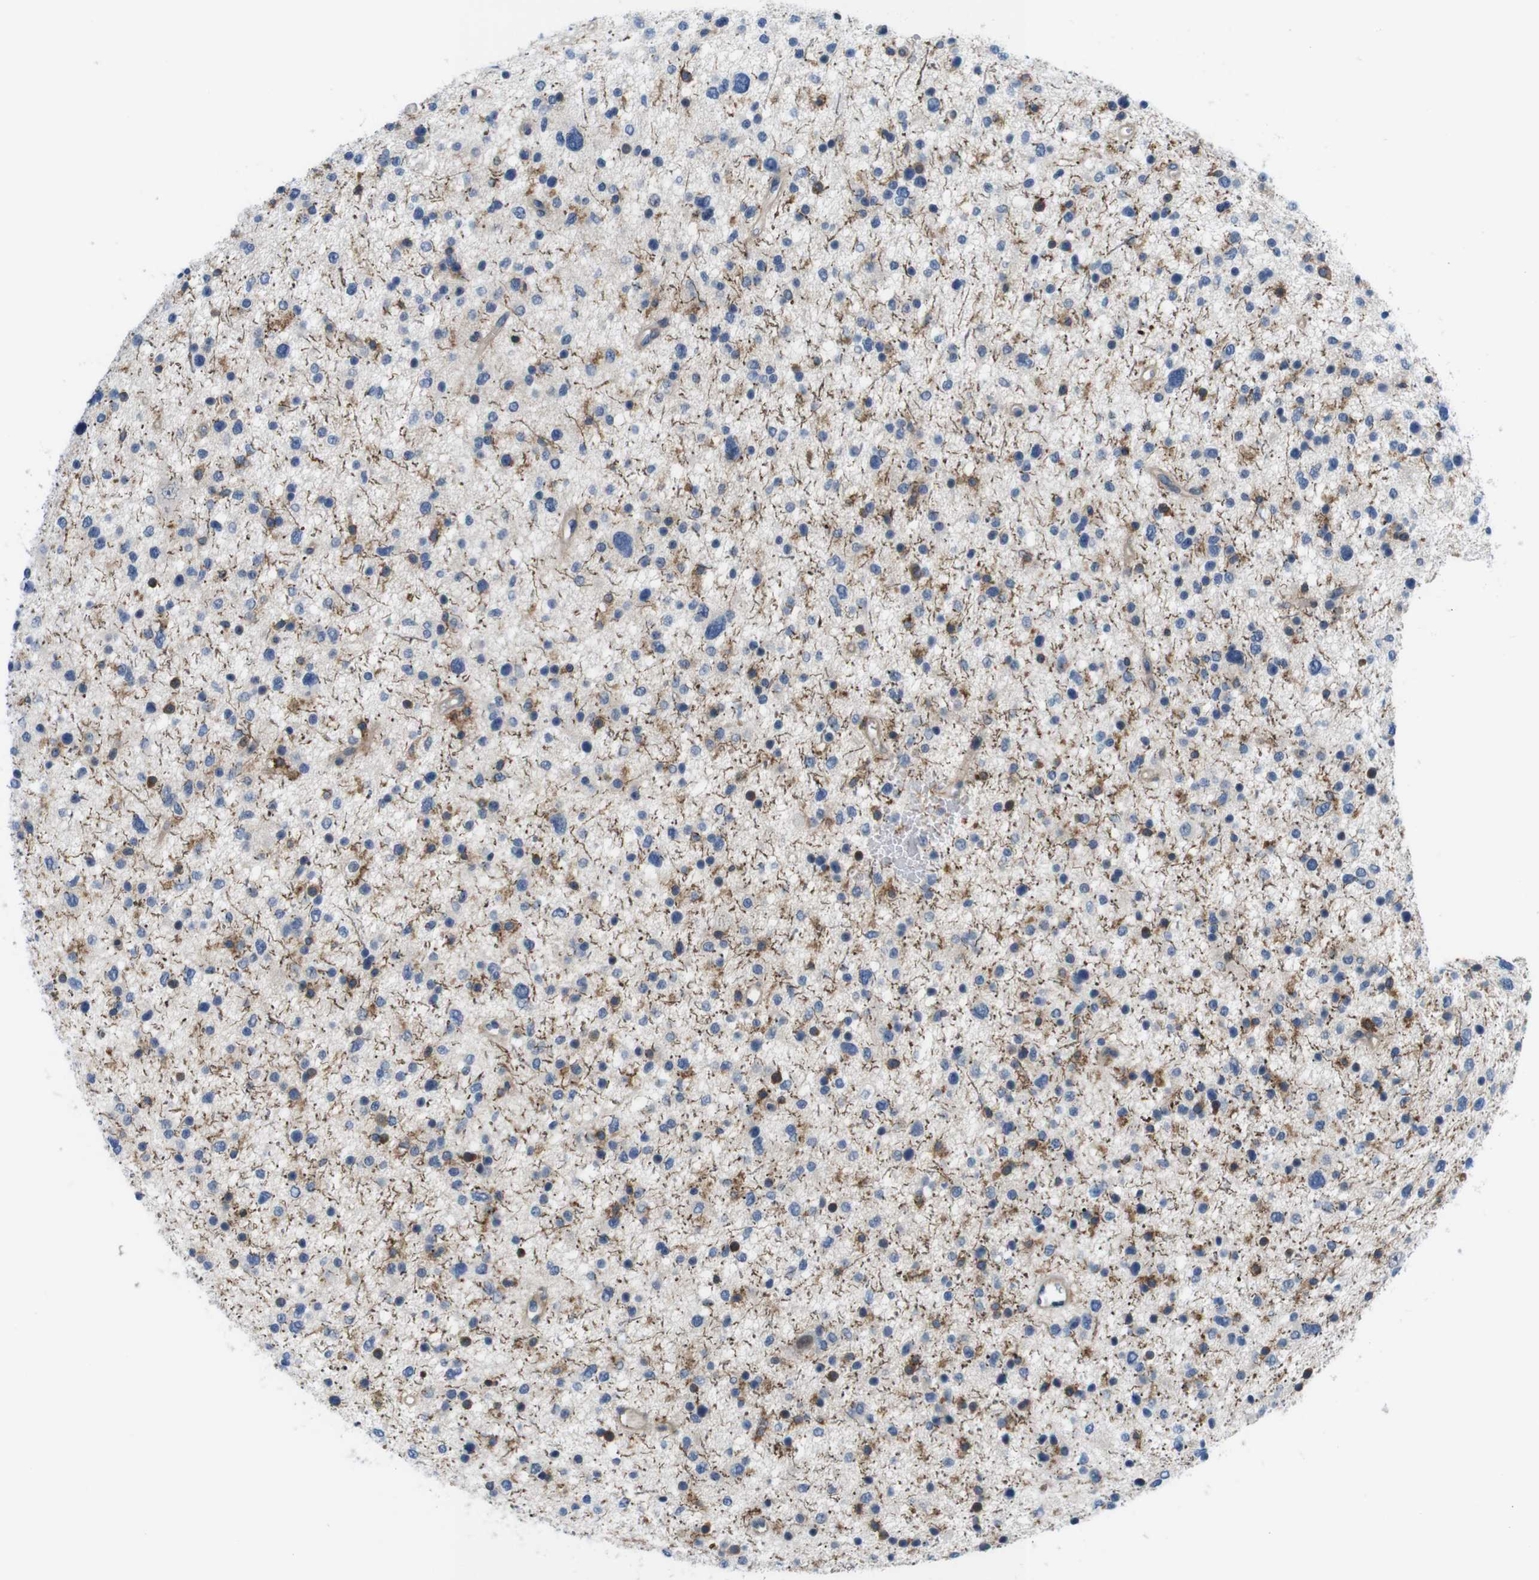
{"staining": {"intensity": "moderate", "quantity": "<25%", "location": "cytoplasmic/membranous"}, "tissue": "glioma", "cell_type": "Tumor cells", "image_type": "cancer", "snomed": [{"axis": "morphology", "description": "Glioma, malignant, Low grade"}, {"axis": "topography", "description": "Brain"}], "caption": "Immunohistochemistry (IHC) of glioma exhibits low levels of moderate cytoplasmic/membranous positivity in about <25% of tumor cells.", "gene": "CD300C", "patient": {"sex": "female", "age": 37}}